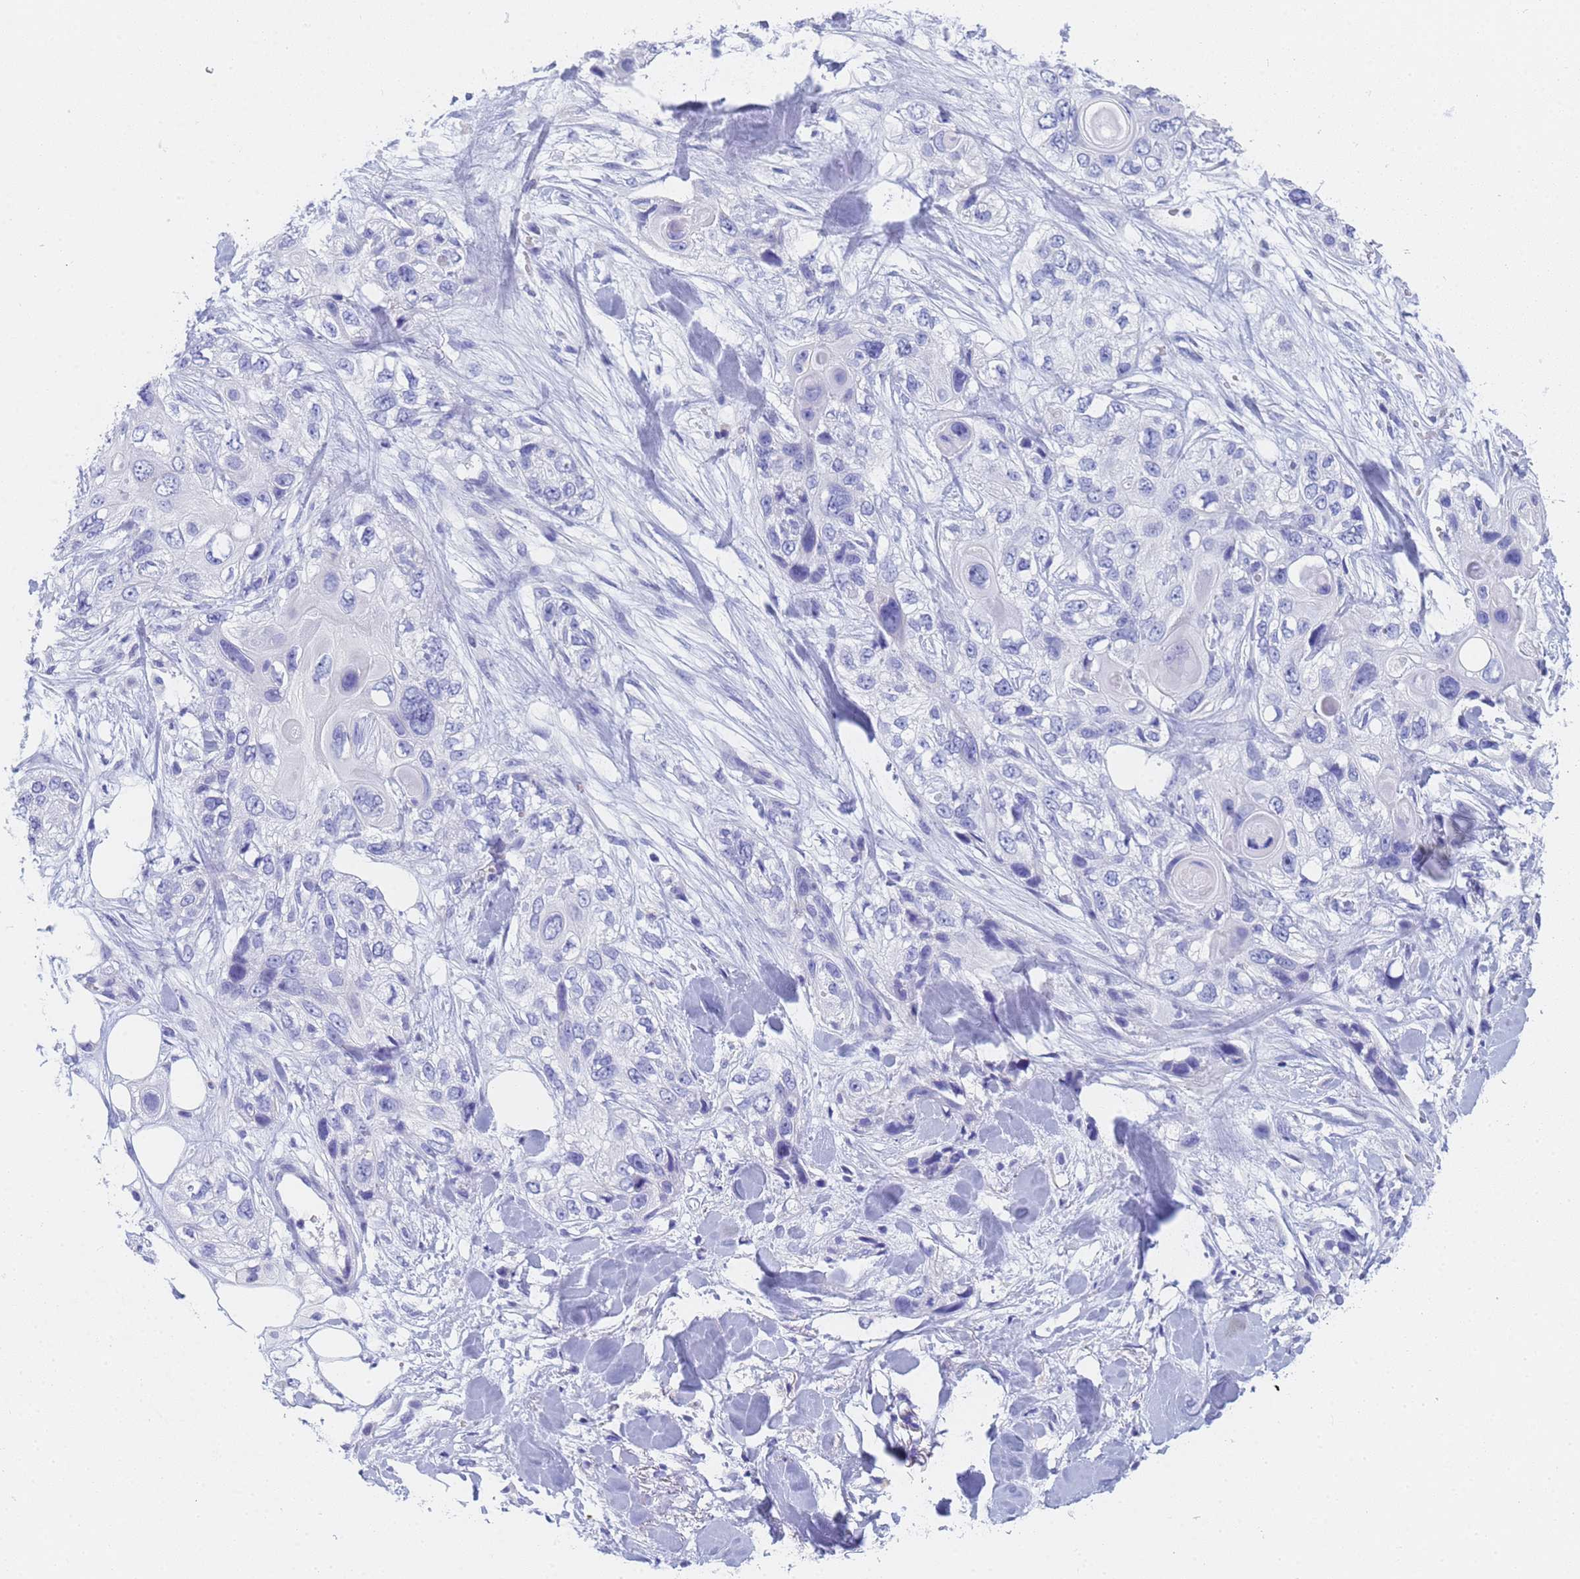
{"staining": {"intensity": "negative", "quantity": "none", "location": "none"}, "tissue": "skin cancer", "cell_type": "Tumor cells", "image_type": "cancer", "snomed": [{"axis": "morphology", "description": "Normal tissue, NOS"}, {"axis": "morphology", "description": "Squamous cell carcinoma, NOS"}, {"axis": "topography", "description": "Skin"}], "caption": "IHC image of squamous cell carcinoma (skin) stained for a protein (brown), which demonstrates no staining in tumor cells.", "gene": "STATH", "patient": {"sex": "male", "age": 72}}